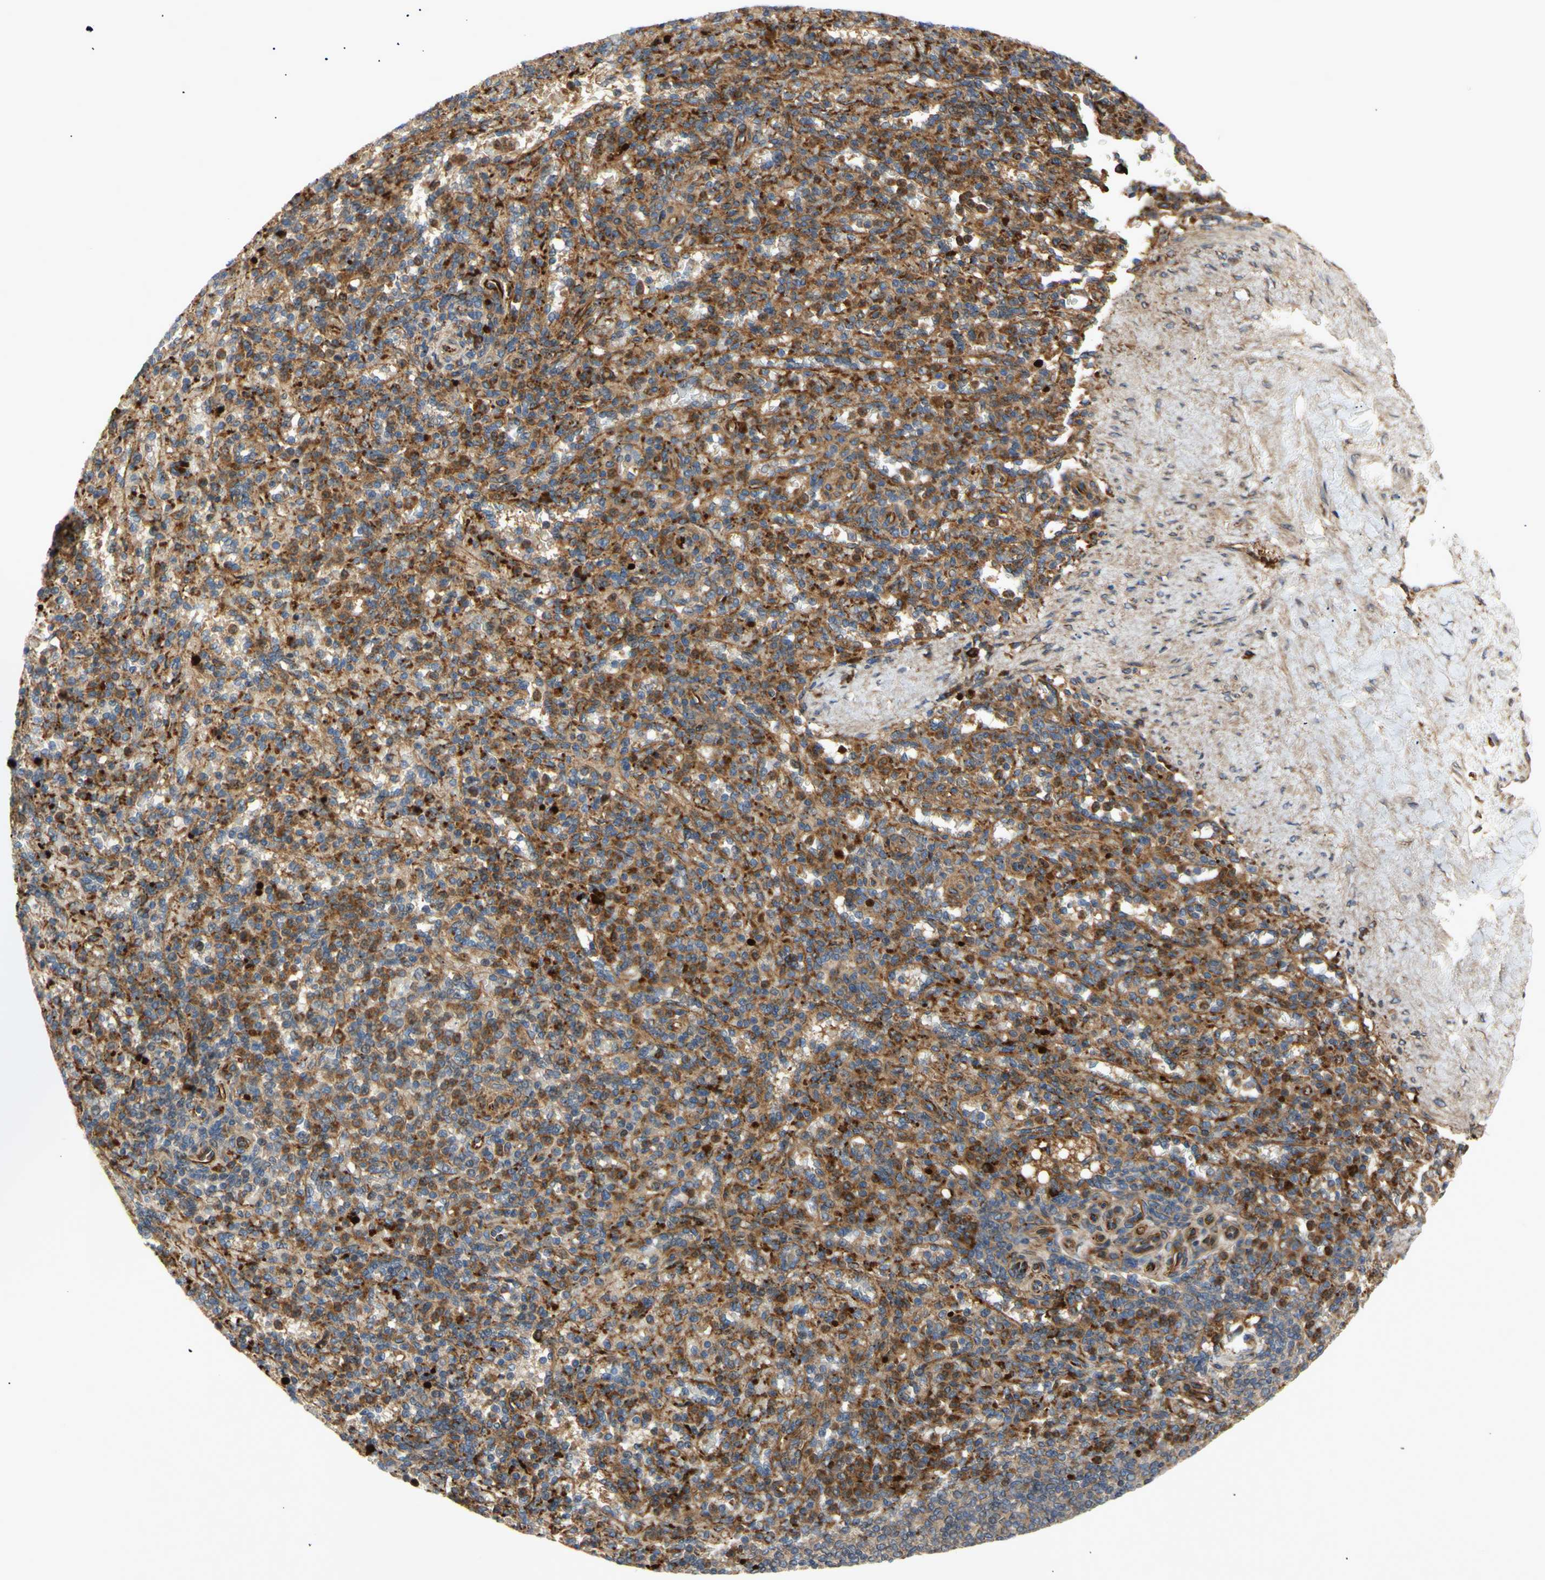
{"staining": {"intensity": "moderate", "quantity": "25%-75%", "location": "cytoplasmic/membranous"}, "tissue": "spleen", "cell_type": "Cells in red pulp", "image_type": "normal", "snomed": [{"axis": "morphology", "description": "Normal tissue, NOS"}, {"axis": "topography", "description": "Spleen"}], "caption": "Immunohistochemical staining of unremarkable spleen demonstrates moderate cytoplasmic/membranous protein positivity in approximately 25%-75% of cells in red pulp.", "gene": "TUBG2", "patient": {"sex": "female", "age": 74}}